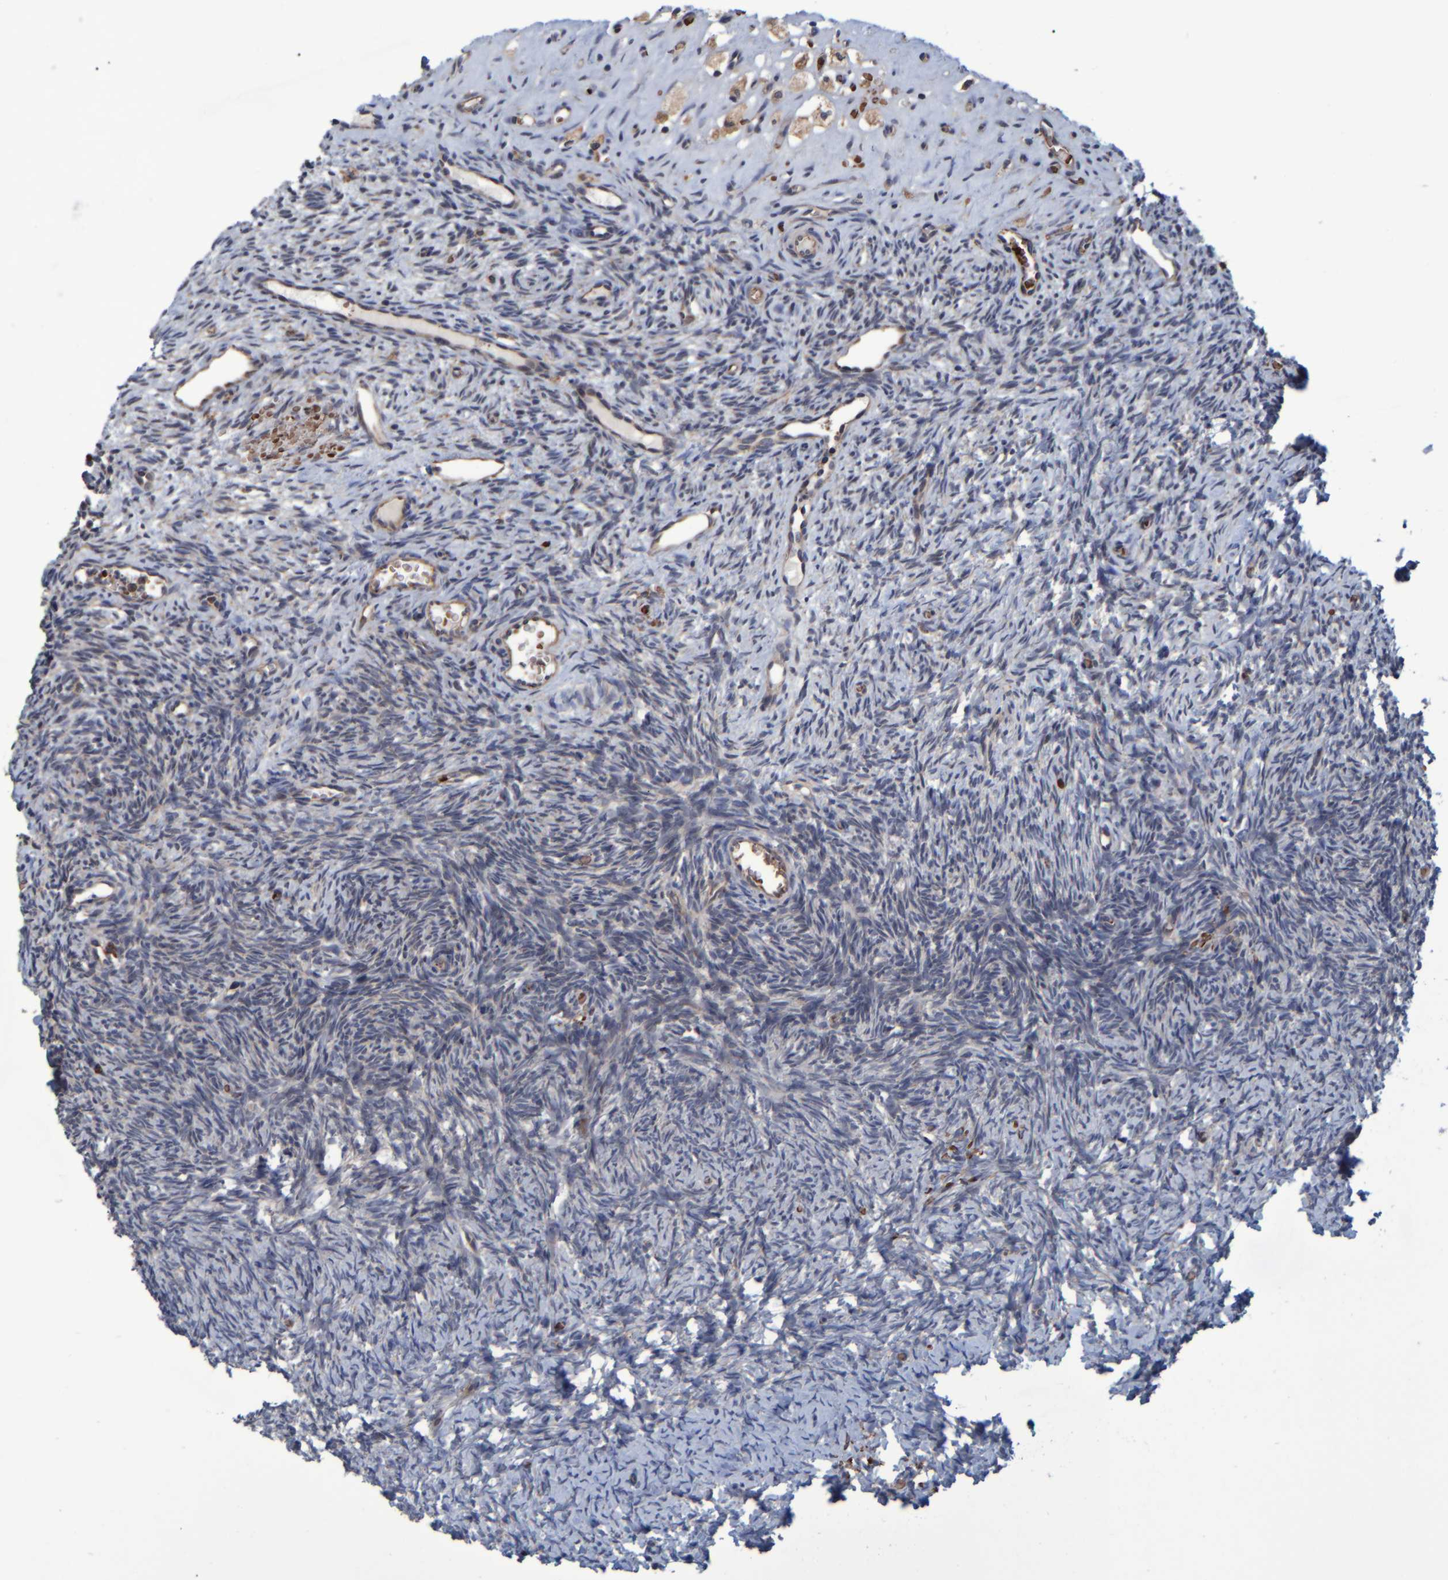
{"staining": {"intensity": "weak", "quantity": "25%-75%", "location": "cytoplasmic/membranous"}, "tissue": "ovary", "cell_type": "Ovarian stroma cells", "image_type": "normal", "snomed": [{"axis": "morphology", "description": "Normal tissue, NOS"}, {"axis": "topography", "description": "Ovary"}], "caption": "The immunohistochemical stain highlights weak cytoplasmic/membranous positivity in ovarian stroma cells of unremarkable ovary.", "gene": "SPAG5", "patient": {"sex": "female", "age": 34}}